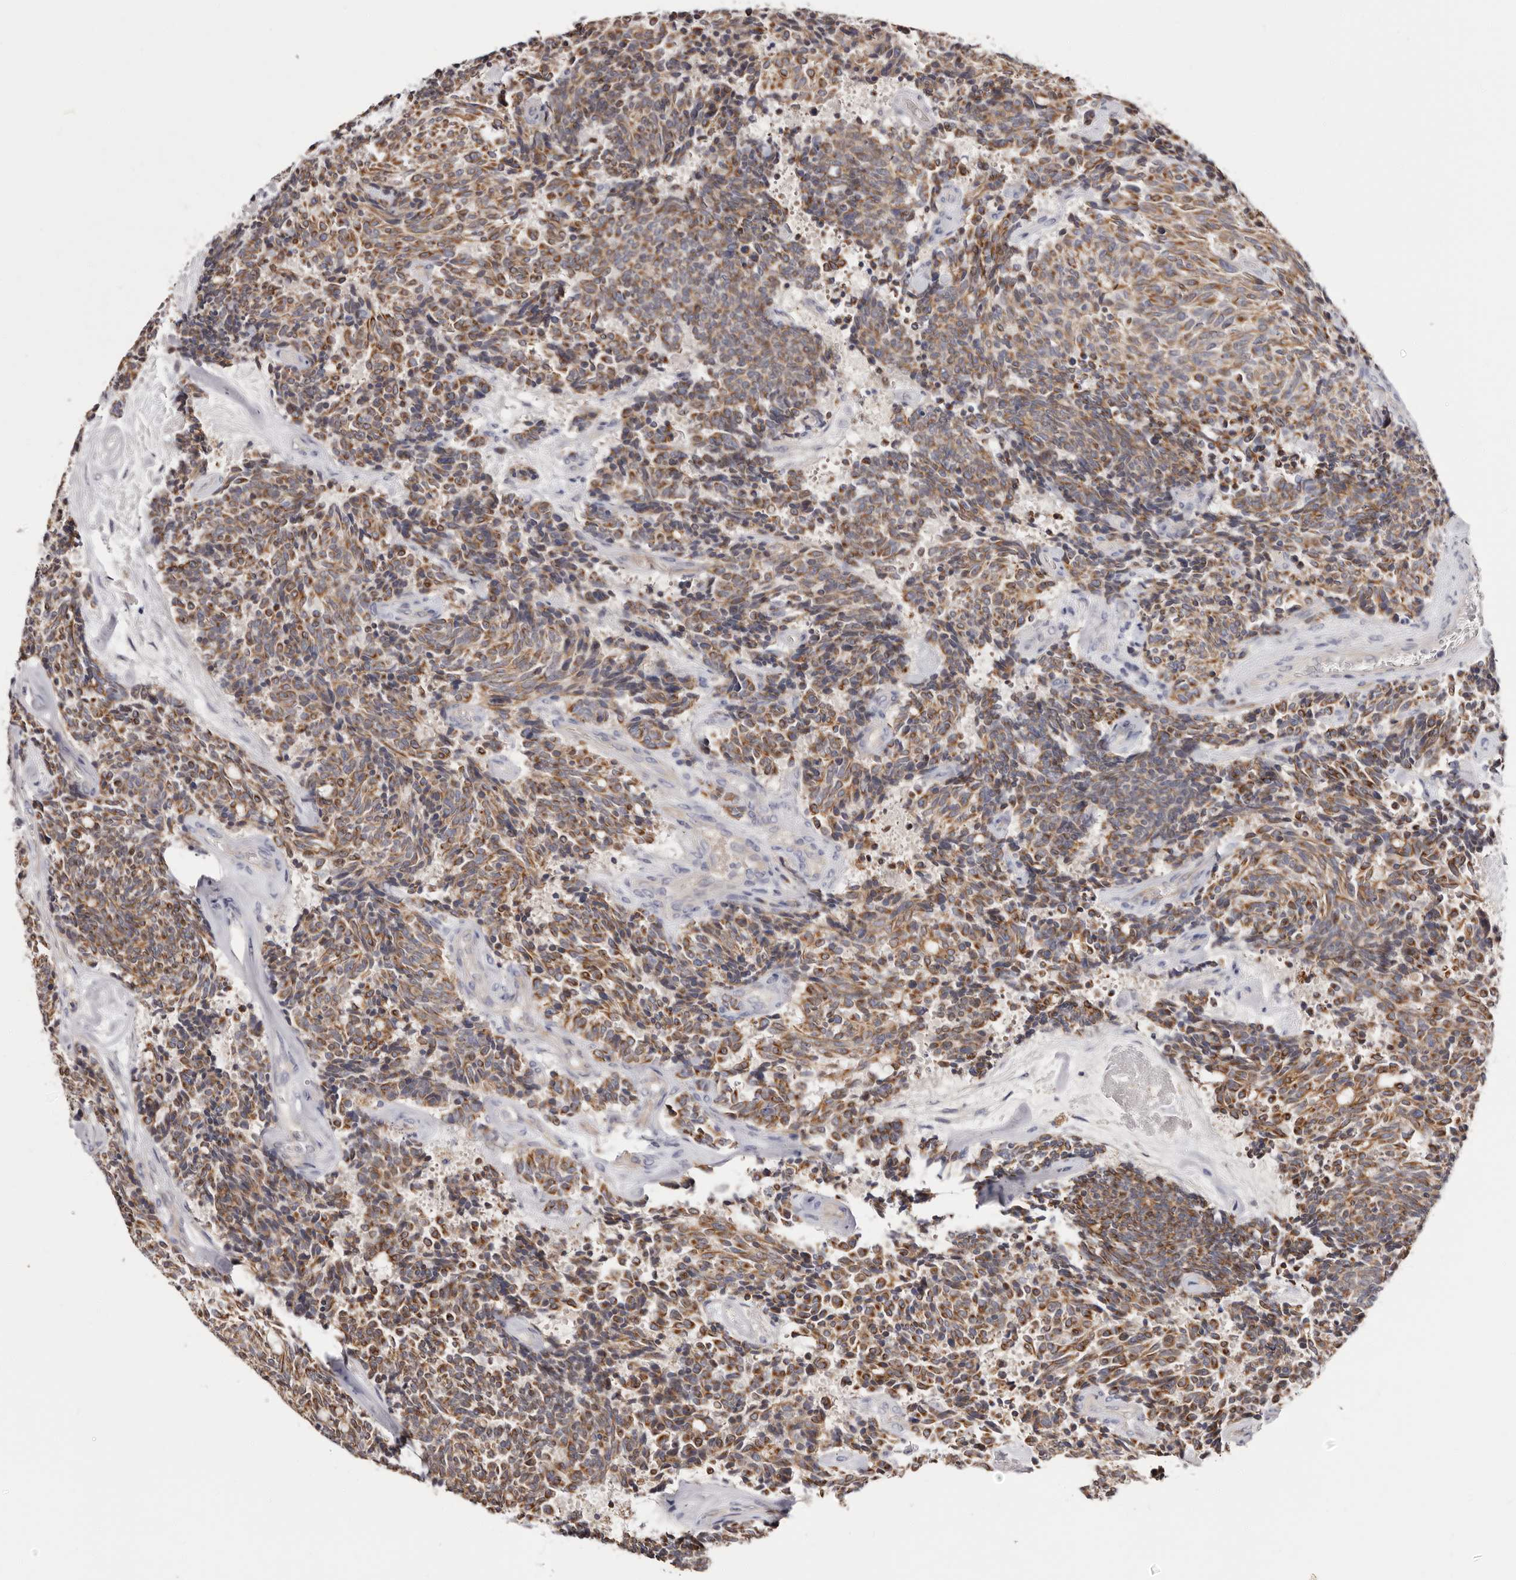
{"staining": {"intensity": "moderate", "quantity": ">75%", "location": "cytoplasmic/membranous"}, "tissue": "carcinoid", "cell_type": "Tumor cells", "image_type": "cancer", "snomed": [{"axis": "morphology", "description": "Carcinoid, malignant, NOS"}, {"axis": "topography", "description": "Pancreas"}], "caption": "A photomicrograph of human carcinoid (malignant) stained for a protein reveals moderate cytoplasmic/membranous brown staining in tumor cells. (DAB (3,3'-diaminobenzidine) IHC with brightfield microscopy, high magnification).", "gene": "STK16", "patient": {"sex": "female", "age": 54}}